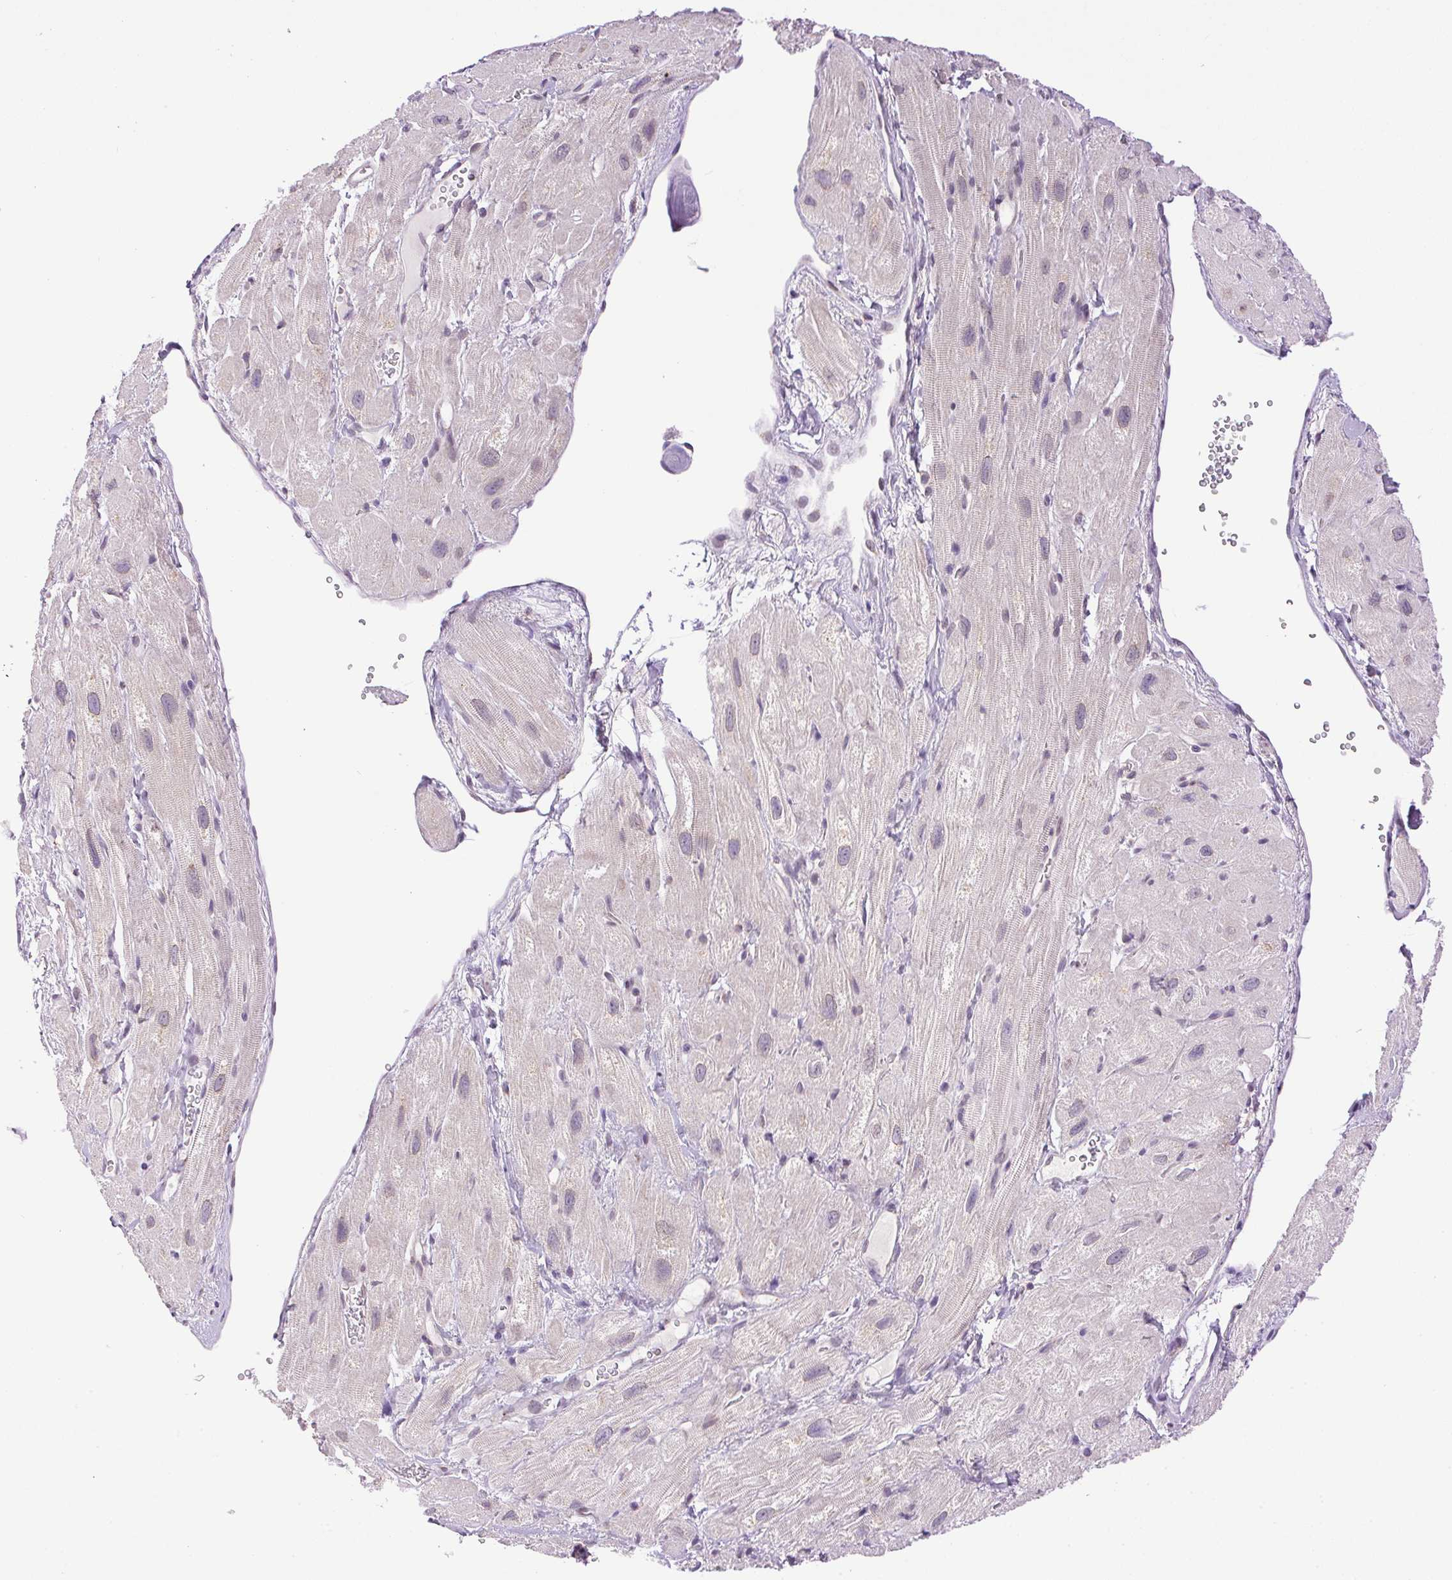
{"staining": {"intensity": "negative", "quantity": "none", "location": "none"}, "tissue": "heart muscle", "cell_type": "Cardiomyocytes", "image_type": "normal", "snomed": [{"axis": "morphology", "description": "Normal tissue, NOS"}, {"axis": "topography", "description": "Heart"}], "caption": "Immunohistochemistry micrograph of unremarkable heart muscle stained for a protein (brown), which shows no positivity in cardiomyocytes. (DAB (3,3'-diaminobenzidine) immunohistochemistry visualized using brightfield microscopy, high magnification).", "gene": "SMIM13", "patient": {"sex": "female", "age": 62}}